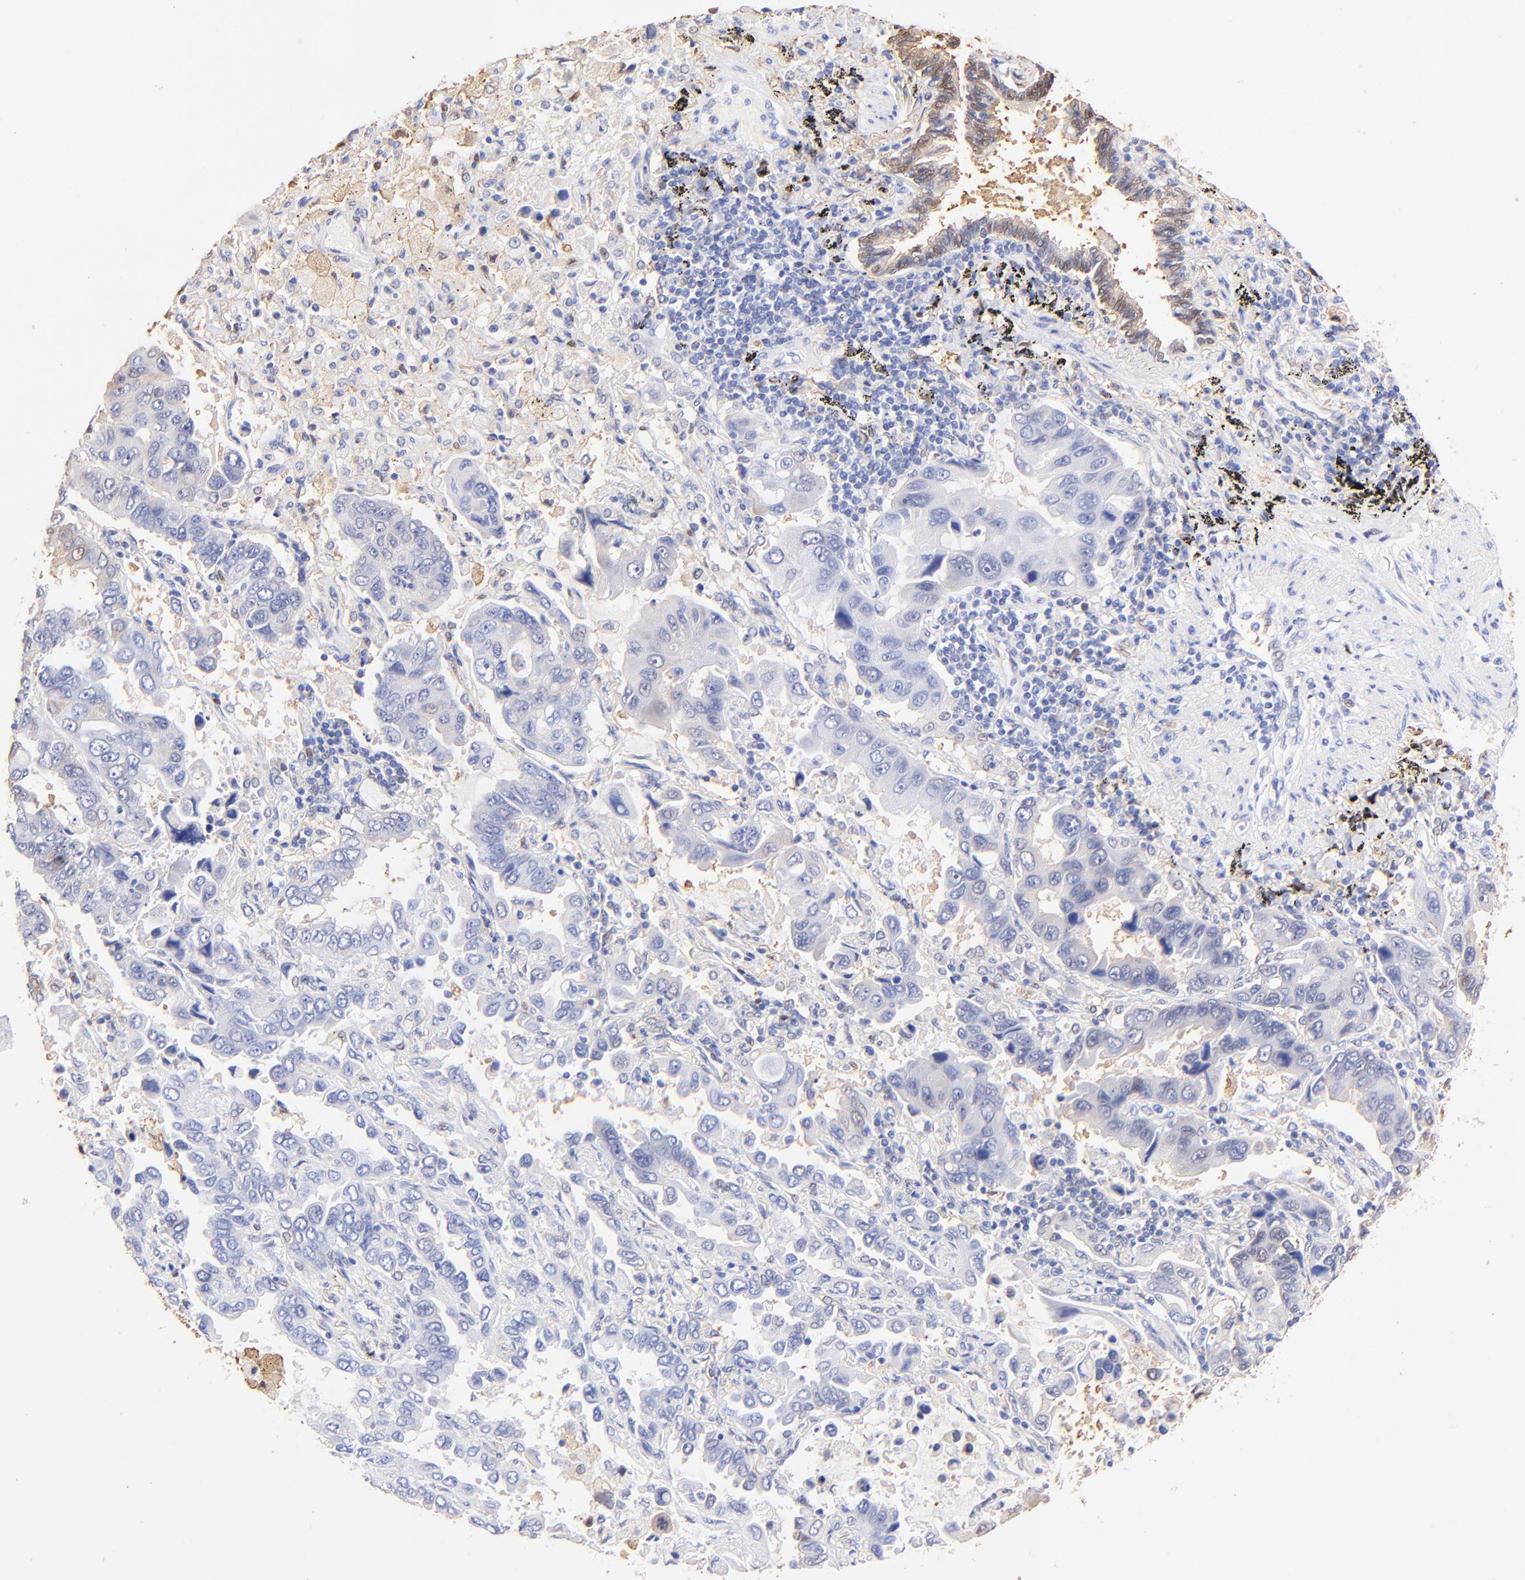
{"staining": {"intensity": "weak", "quantity": "<25%", "location": "cytoplasmic/membranous"}, "tissue": "lung cancer", "cell_type": "Tumor cells", "image_type": "cancer", "snomed": [{"axis": "morphology", "description": "Adenocarcinoma, NOS"}, {"axis": "topography", "description": "Lung"}], "caption": "Tumor cells show no significant protein staining in lung adenocarcinoma.", "gene": "ALDH1A1", "patient": {"sex": "male", "age": 64}}